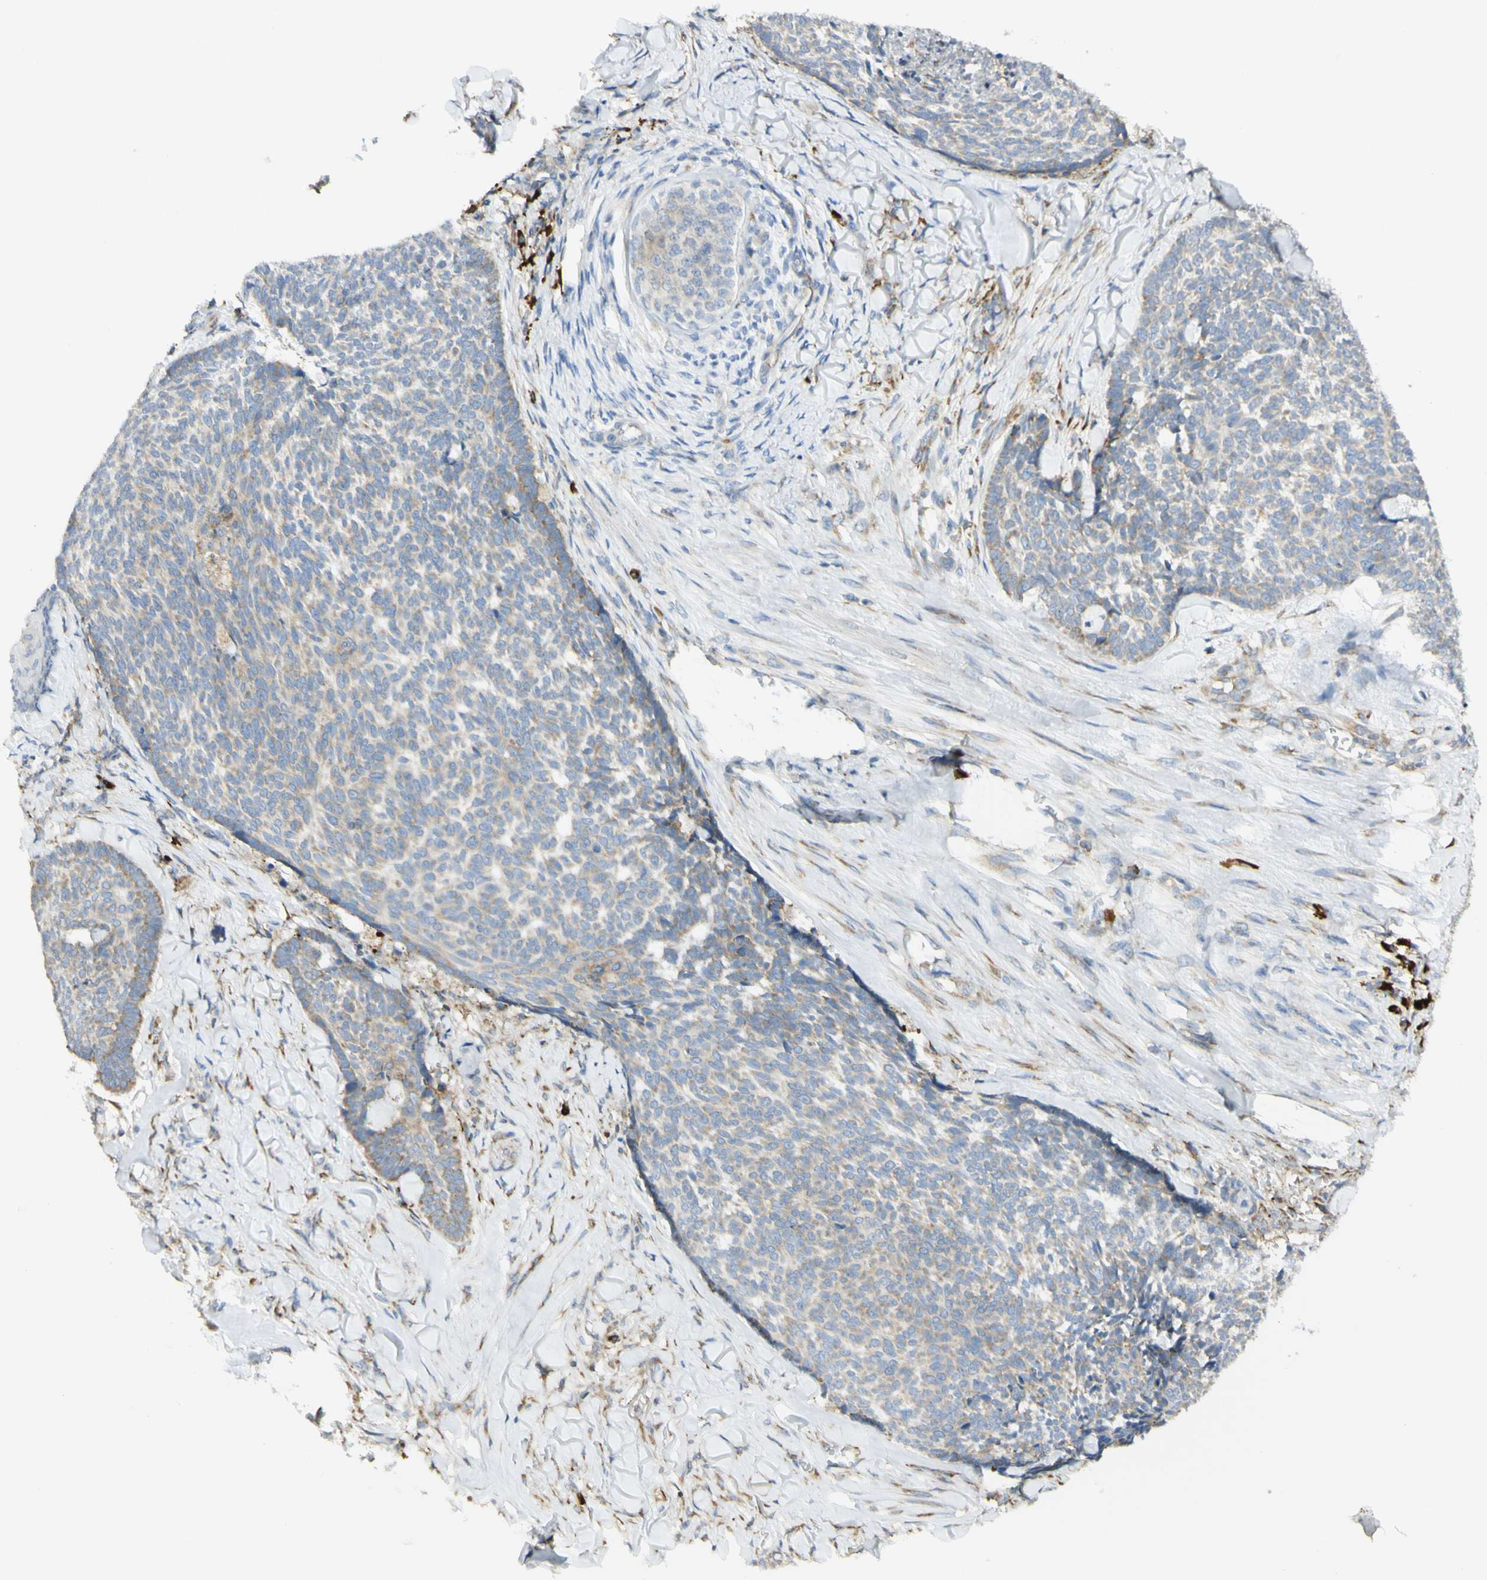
{"staining": {"intensity": "weak", "quantity": "25%-75%", "location": "cytoplasmic/membranous"}, "tissue": "skin cancer", "cell_type": "Tumor cells", "image_type": "cancer", "snomed": [{"axis": "morphology", "description": "Basal cell carcinoma"}, {"axis": "topography", "description": "Skin"}], "caption": "About 25%-75% of tumor cells in human skin basal cell carcinoma display weak cytoplasmic/membranous protein positivity as visualized by brown immunohistochemical staining.", "gene": "MANF", "patient": {"sex": "male", "age": 84}}